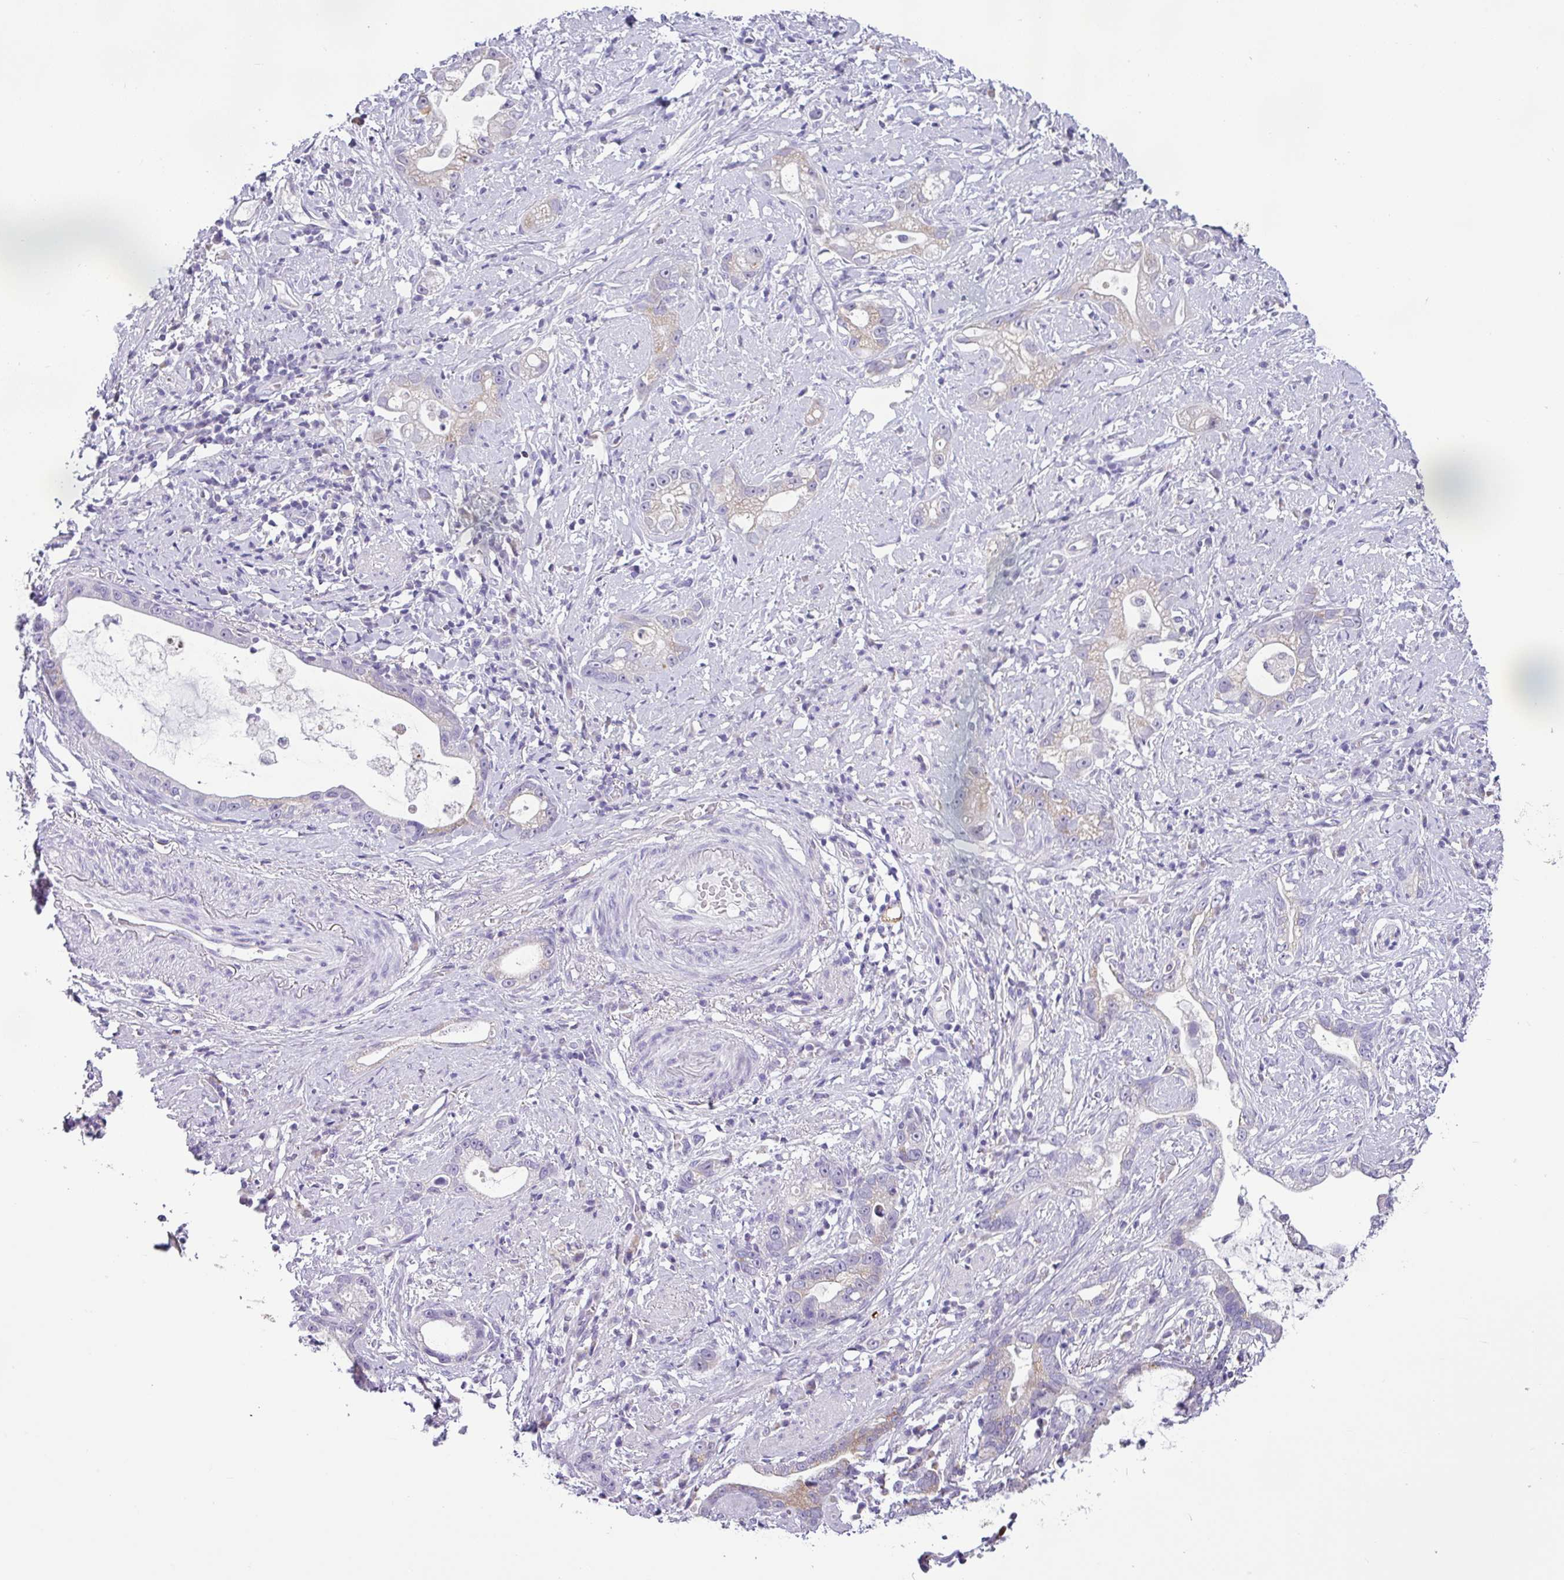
{"staining": {"intensity": "negative", "quantity": "none", "location": "none"}, "tissue": "stomach cancer", "cell_type": "Tumor cells", "image_type": "cancer", "snomed": [{"axis": "morphology", "description": "Adenocarcinoma, NOS"}, {"axis": "topography", "description": "Stomach"}], "caption": "Photomicrograph shows no protein positivity in tumor cells of stomach cancer (adenocarcinoma) tissue.", "gene": "HMCN2", "patient": {"sex": "male", "age": 55}}